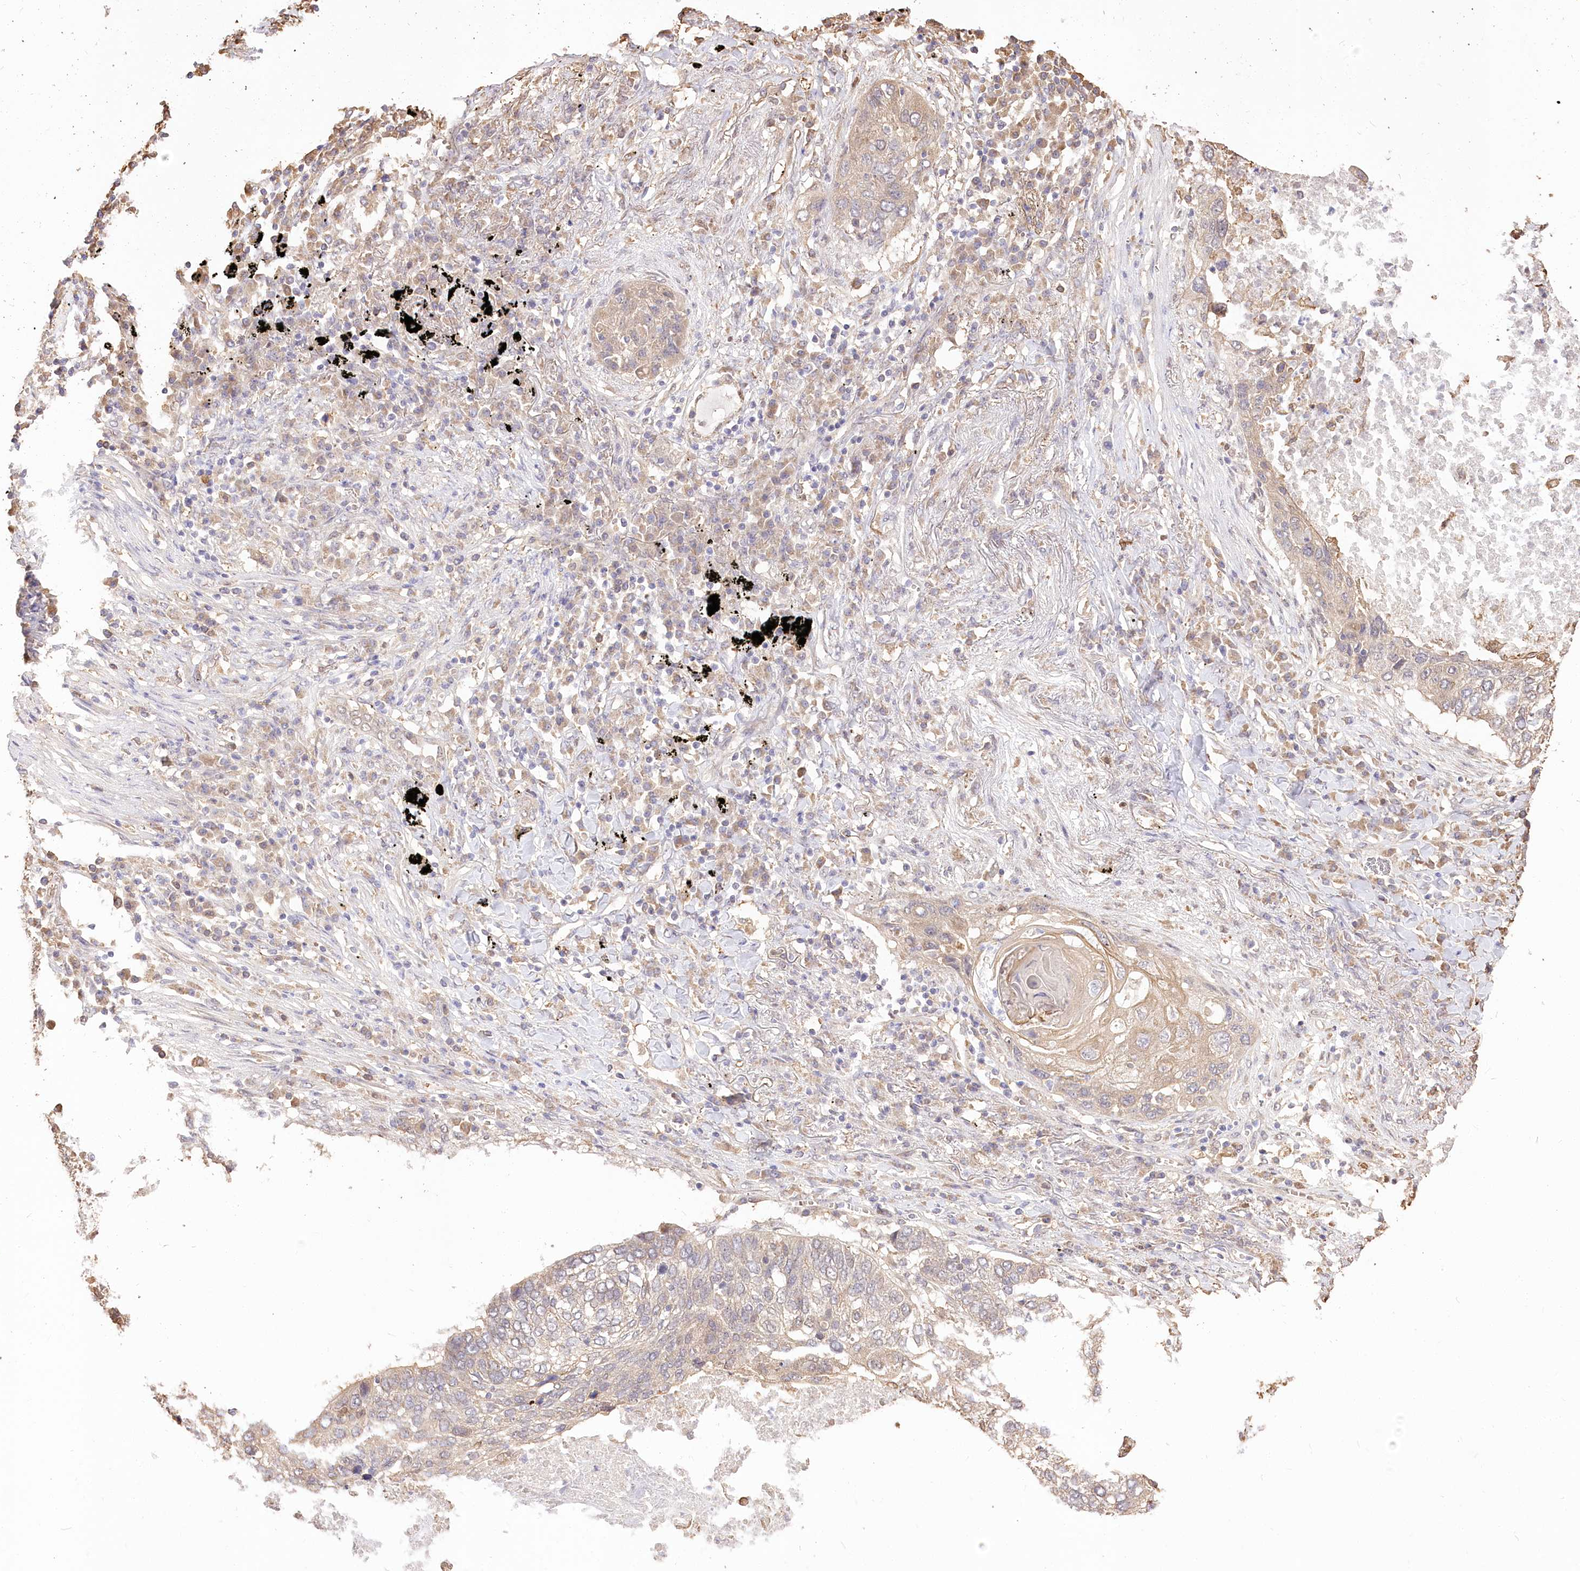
{"staining": {"intensity": "weak", "quantity": "<25%", "location": "cytoplasmic/membranous"}, "tissue": "lung cancer", "cell_type": "Tumor cells", "image_type": "cancer", "snomed": [{"axis": "morphology", "description": "Squamous cell carcinoma, NOS"}, {"axis": "topography", "description": "Lung"}], "caption": "This photomicrograph is of squamous cell carcinoma (lung) stained with IHC to label a protein in brown with the nuclei are counter-stained blue. There is no positivity in tumor cells. (DAB (3,3'-diaminobenzidine) immunohistochemistry (IHC) visualized using brightfield microscopy, high magnification).", "gene": "R3HDM2", "patient": {"sex": "female", "age": 63}}